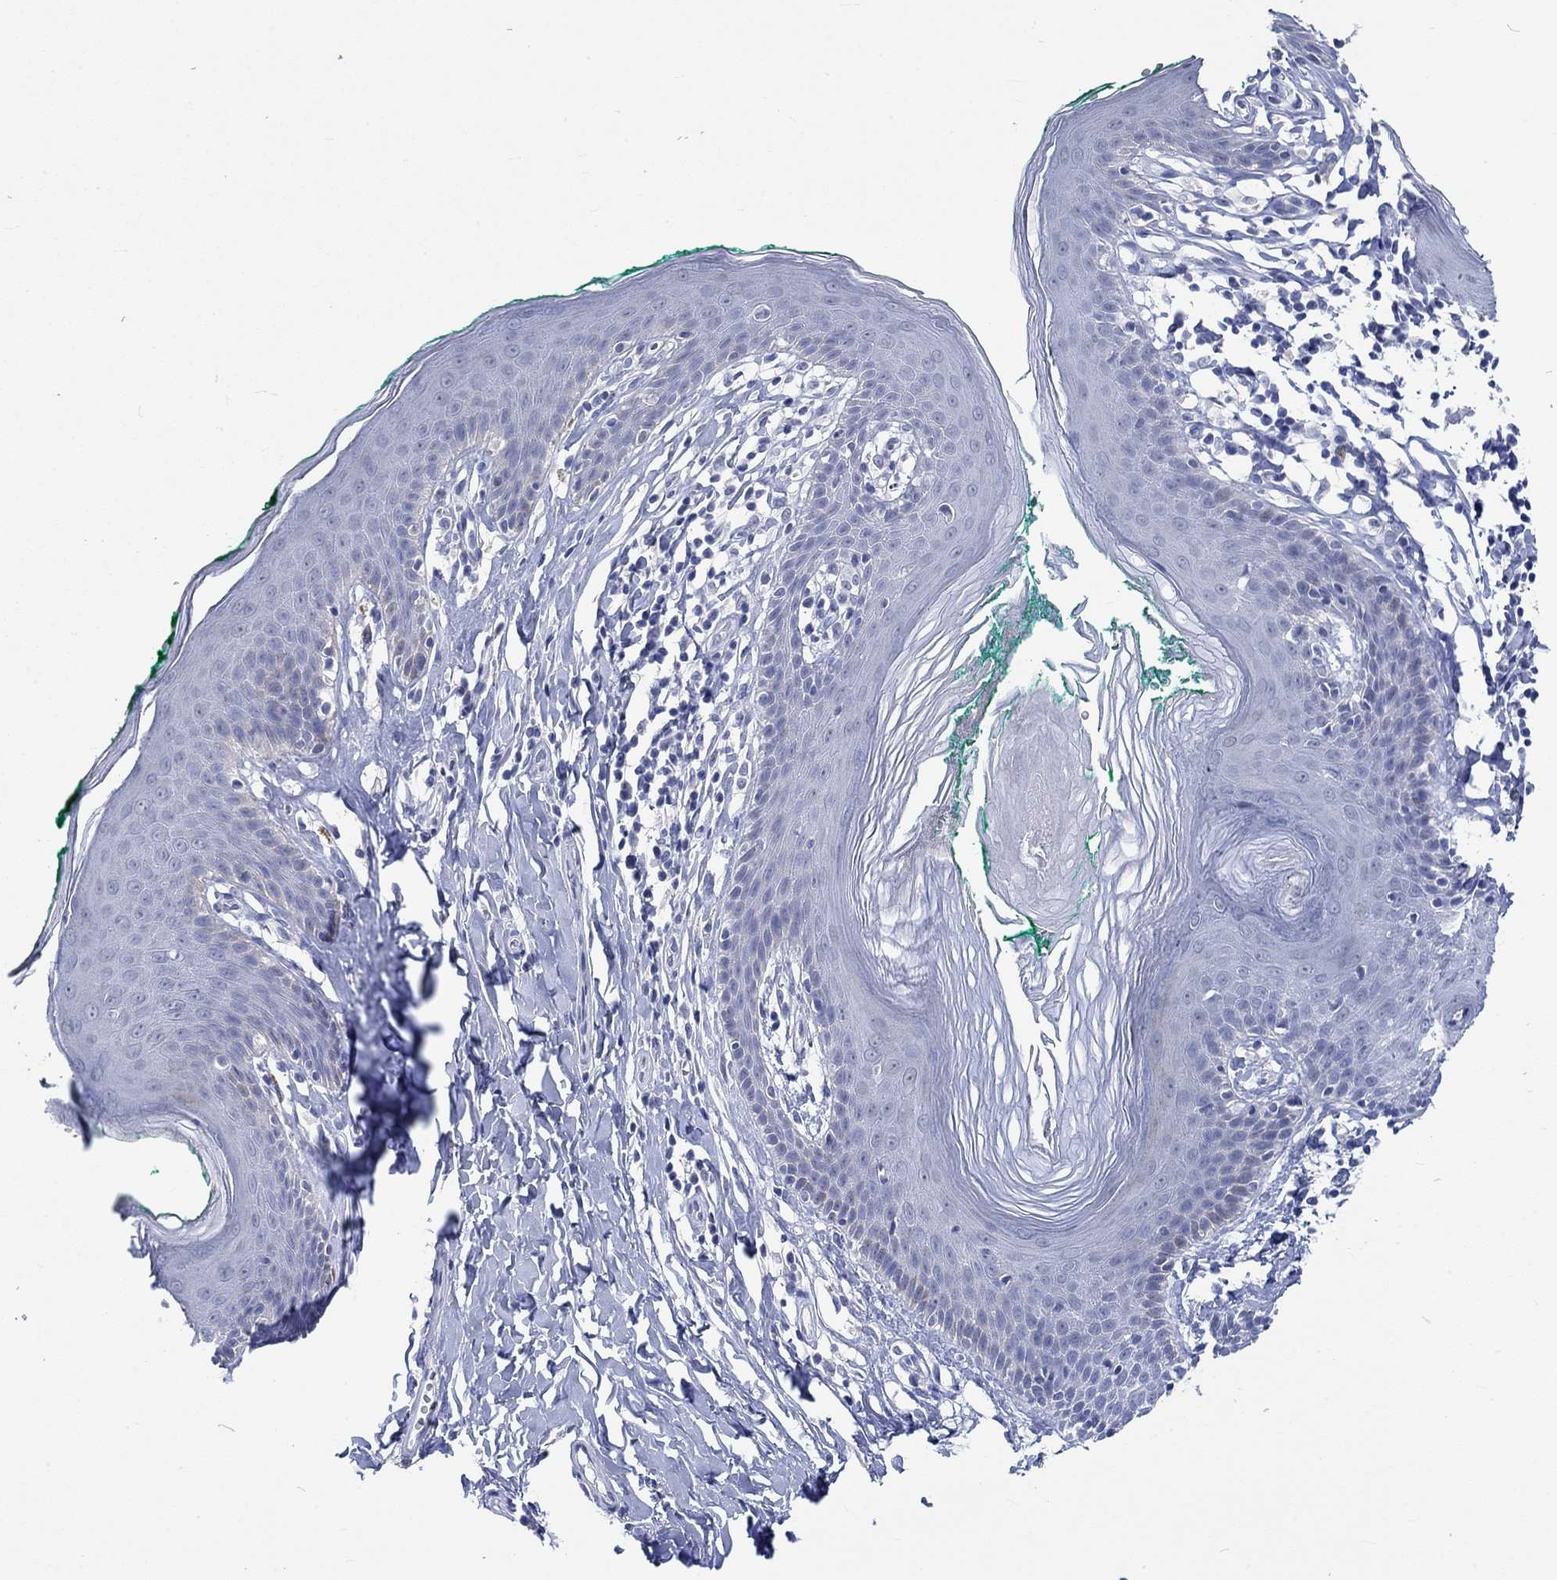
{"staining": {"intensity": "negative", "quantity": "none", "location": "none"}, "tissue": "skin", "cell_type": "Epidermal cells", "image_type": "normal", "snomed": [{"axis": "morphology", "description": "Normal tissue, NOS"}, {"axis": "topography", "description": "Vulva"}], "caption": "Skin stained for a protein using immunohistochemistry displays no positivity epidermal cells.", "gene": "C4orf47", "patient": {"sex": "female", "age": 66}}